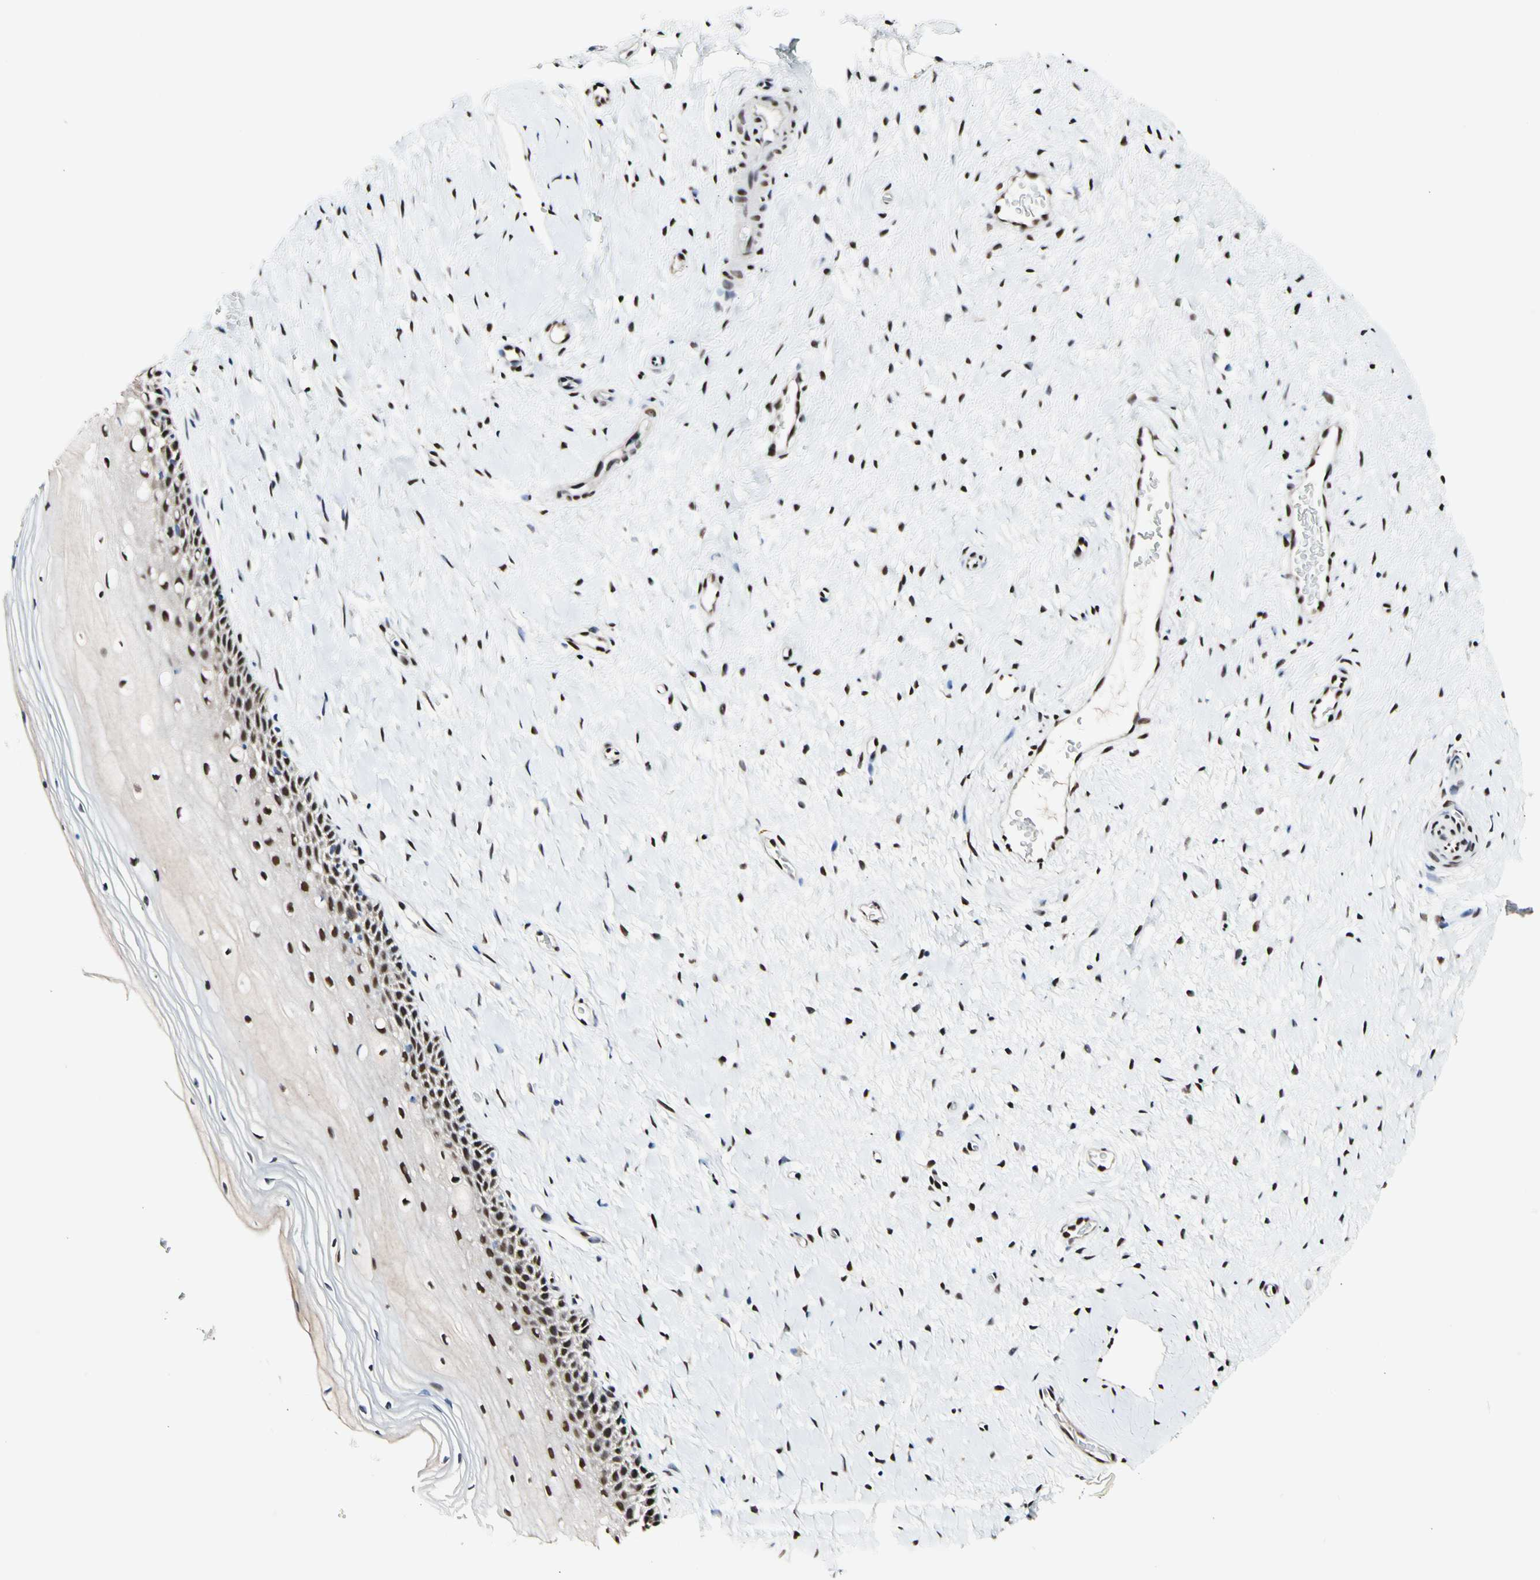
{"staining": {"intensity": "moderate", "quantity": ">75%", "location": "nuclear"}, "tissue": "cervix", "cell_type": "Glandular cells", "image_type": "normal", "snomed": [{"axis": "morphology", "description": "Normal tissue, NOS"}, {"axis": "topography", "description": "Cervix"}], "caption": "IHC image of normal cervix: cervix stained using IHC reveals medium levels of moderate protein expression localized specifically in the nuclear of glandular cells, appearing as a nuclear brown color.", "gene": "NFIA", "patient": {"sex": "female", "age": 39}}